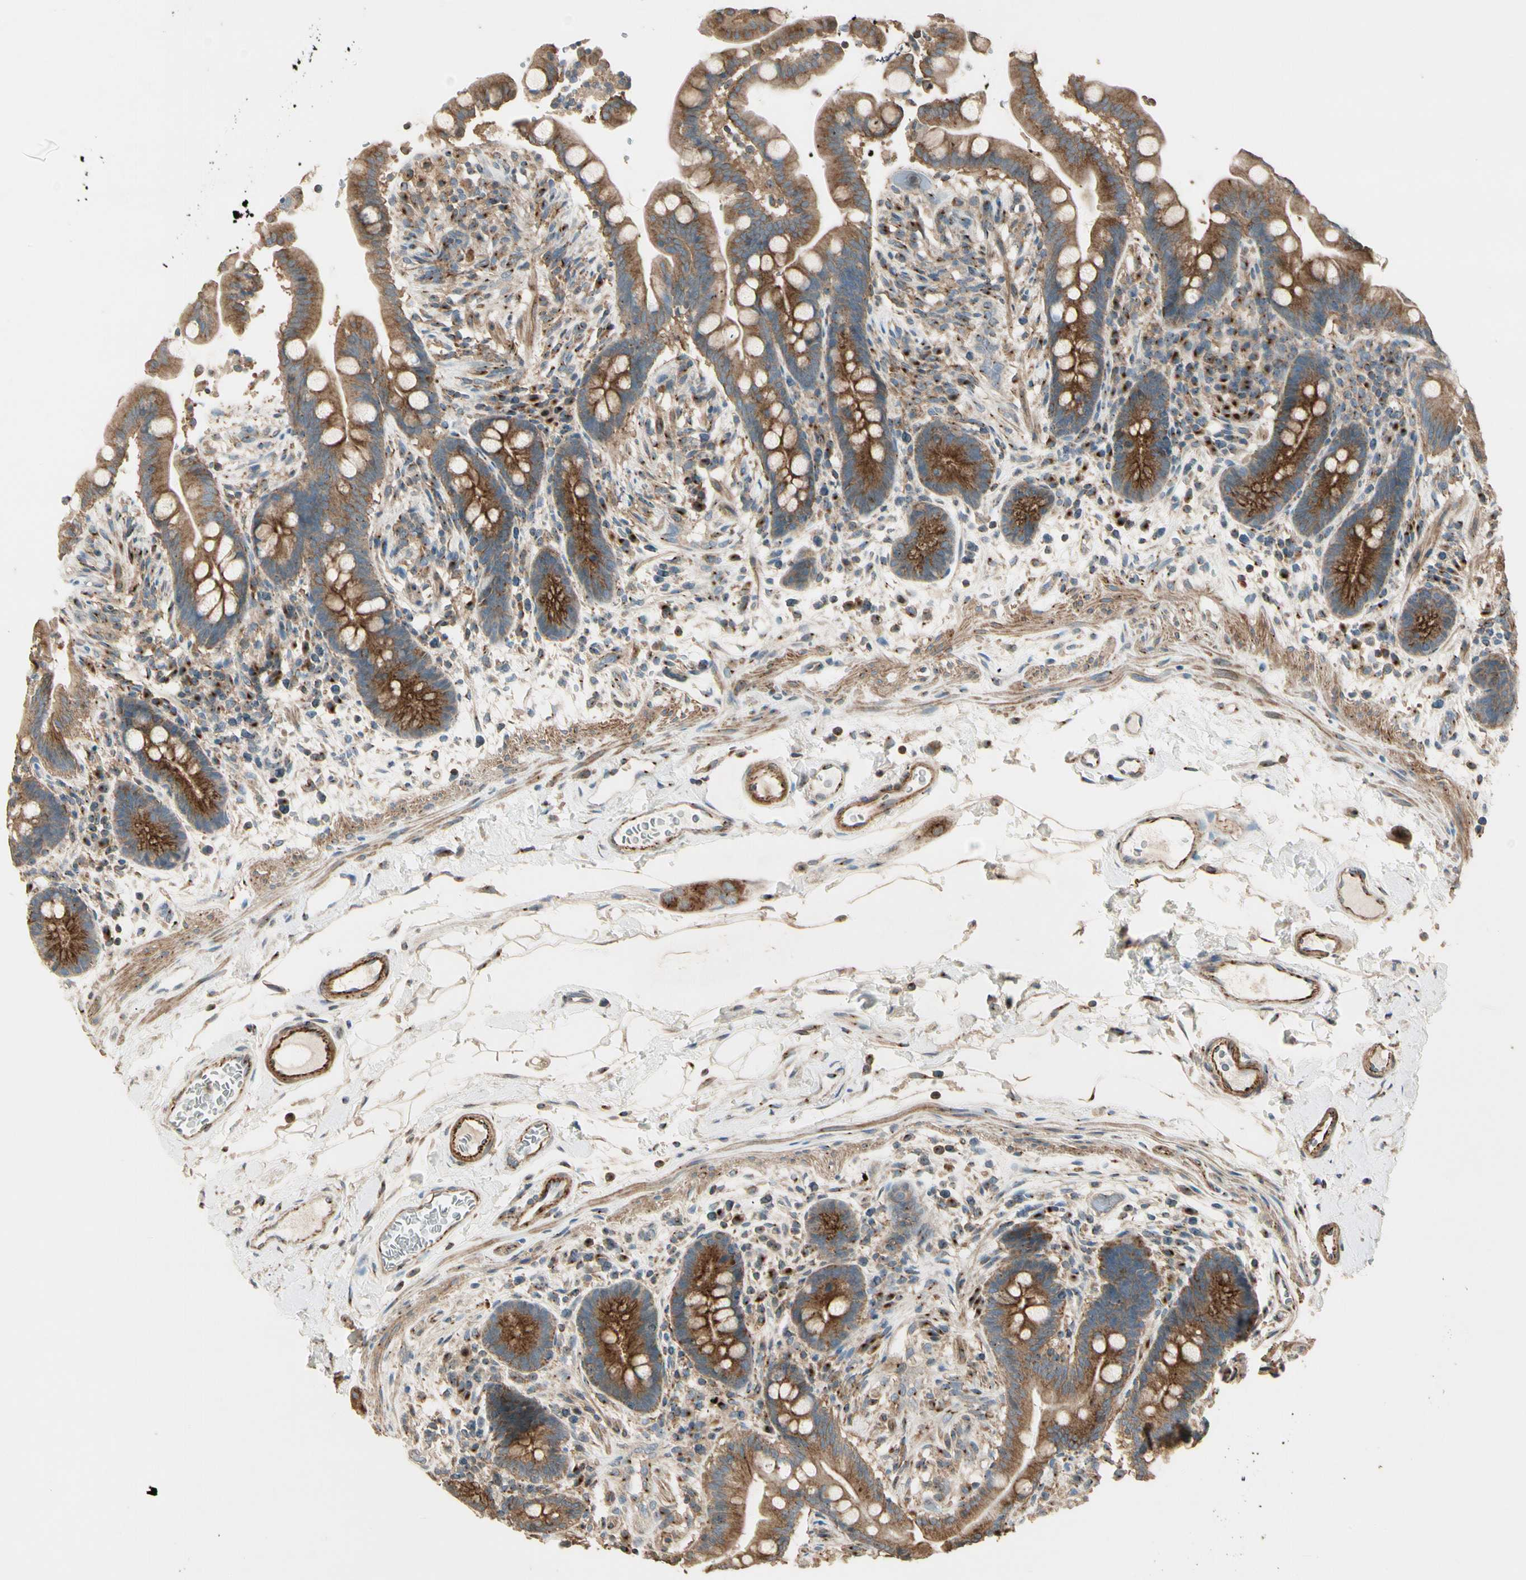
{"staining": {"intensity": "moderate", "quantity": ">75%", "location": "cytoplasmic/membranous"}, "tissue": "colon", "cell_type": "Endothelial cells", "image_type": "normal", "snomed": [{"axis": "morphology", "description": "Normal tissue, NOS"}, {"axis": "topography", "description": "Colon"}], "caption": "Human colon stained with a brown dye shows moderate cytoplasmic/membranous positive positivity in approximately >75% of endothelial cells.", "gene": "AKAP9", "patient": {"sex": "male", "age": 73}}